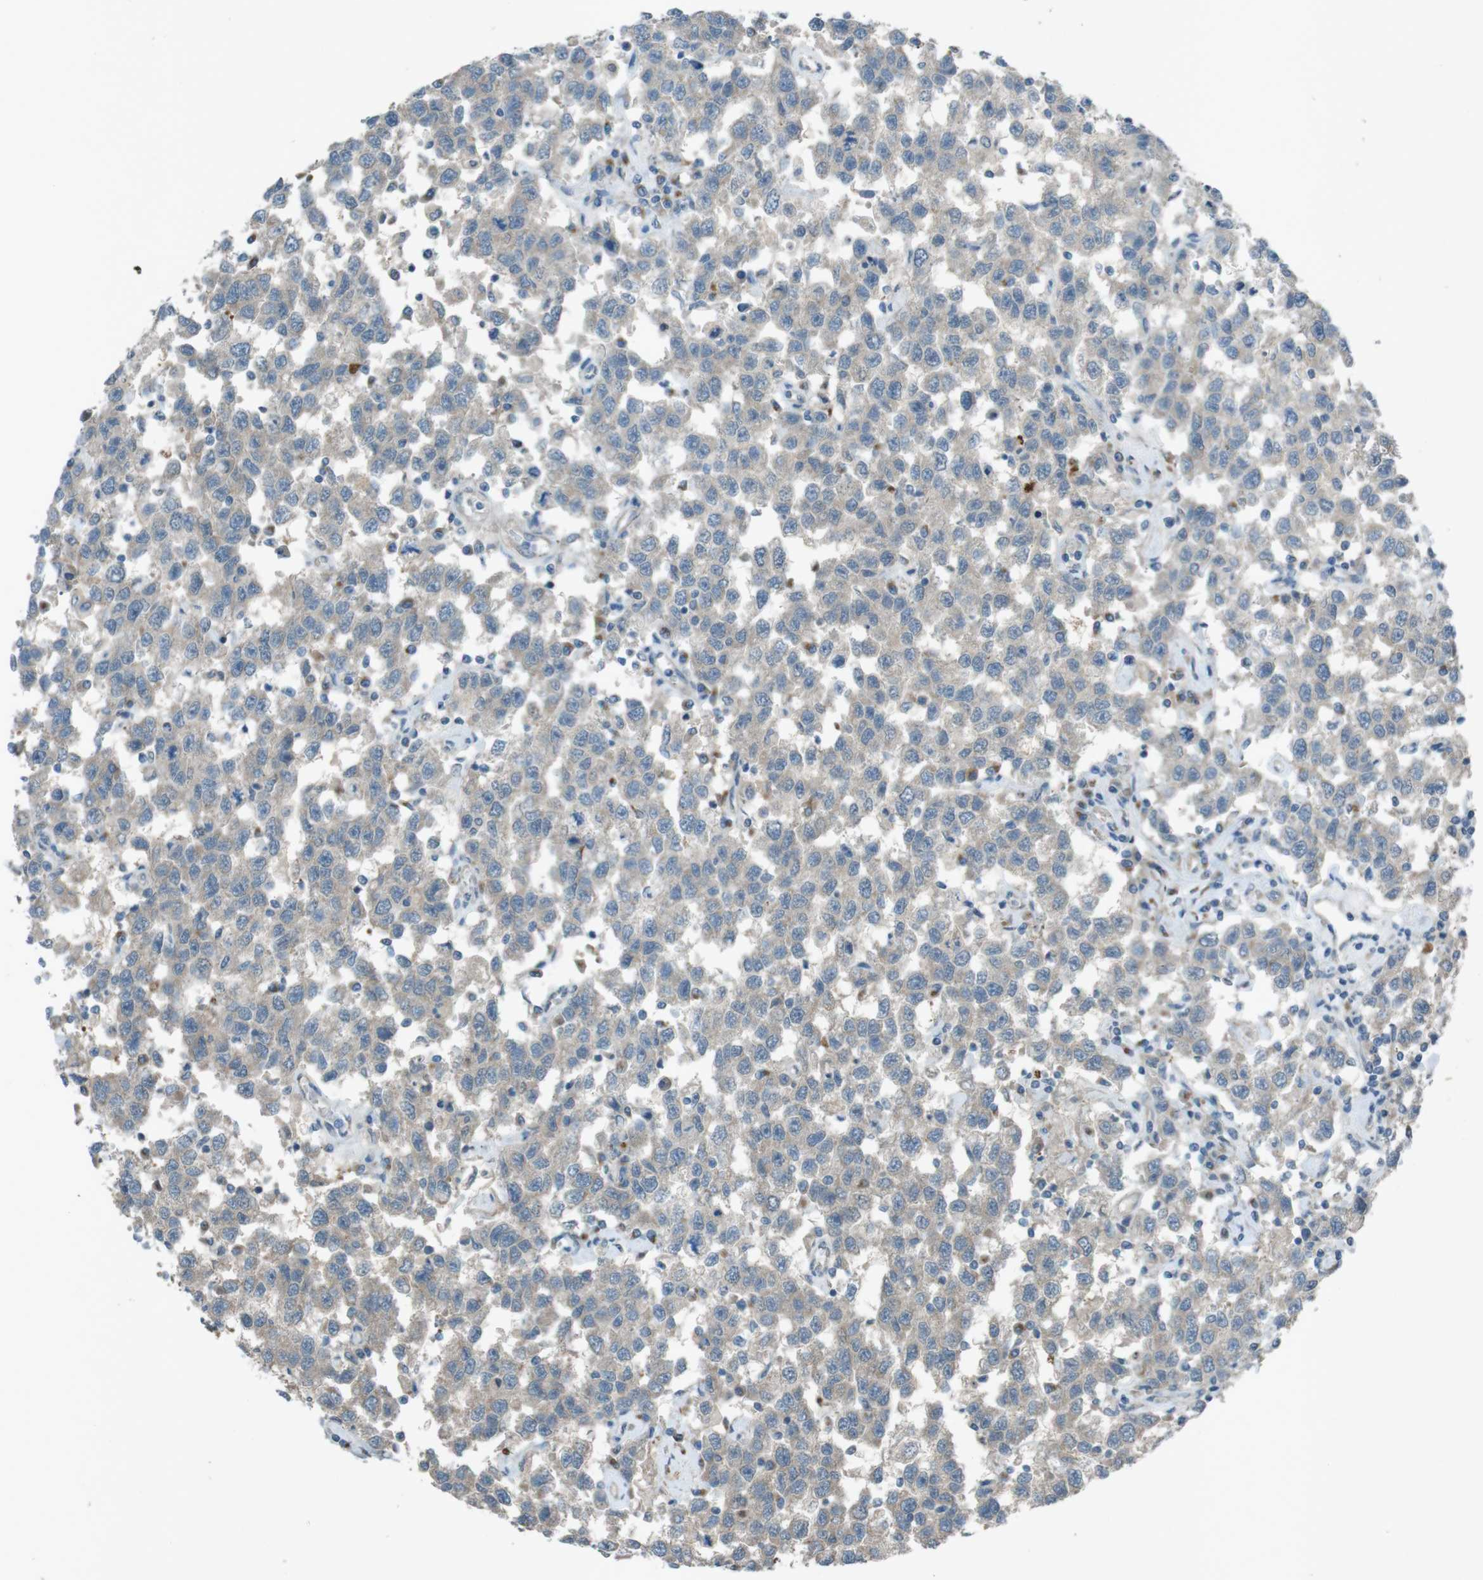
{"staining": {"intensity": "negative", "quantity": "none", "location": "none"}, "tissue": "testis cancer", "cell_type": "Tumor cells", "image_type": "cancer", "snomed": [{"axis": "morphology", "description": "Seminoma, NOS"}, {"axis": "topography", "description": "Testis"}], "caption": "Tumor cells are negative for brown protein staining in testis cancer.", "gene": "TMEM41B", "patient": {"sex": "male", "age": 41}}